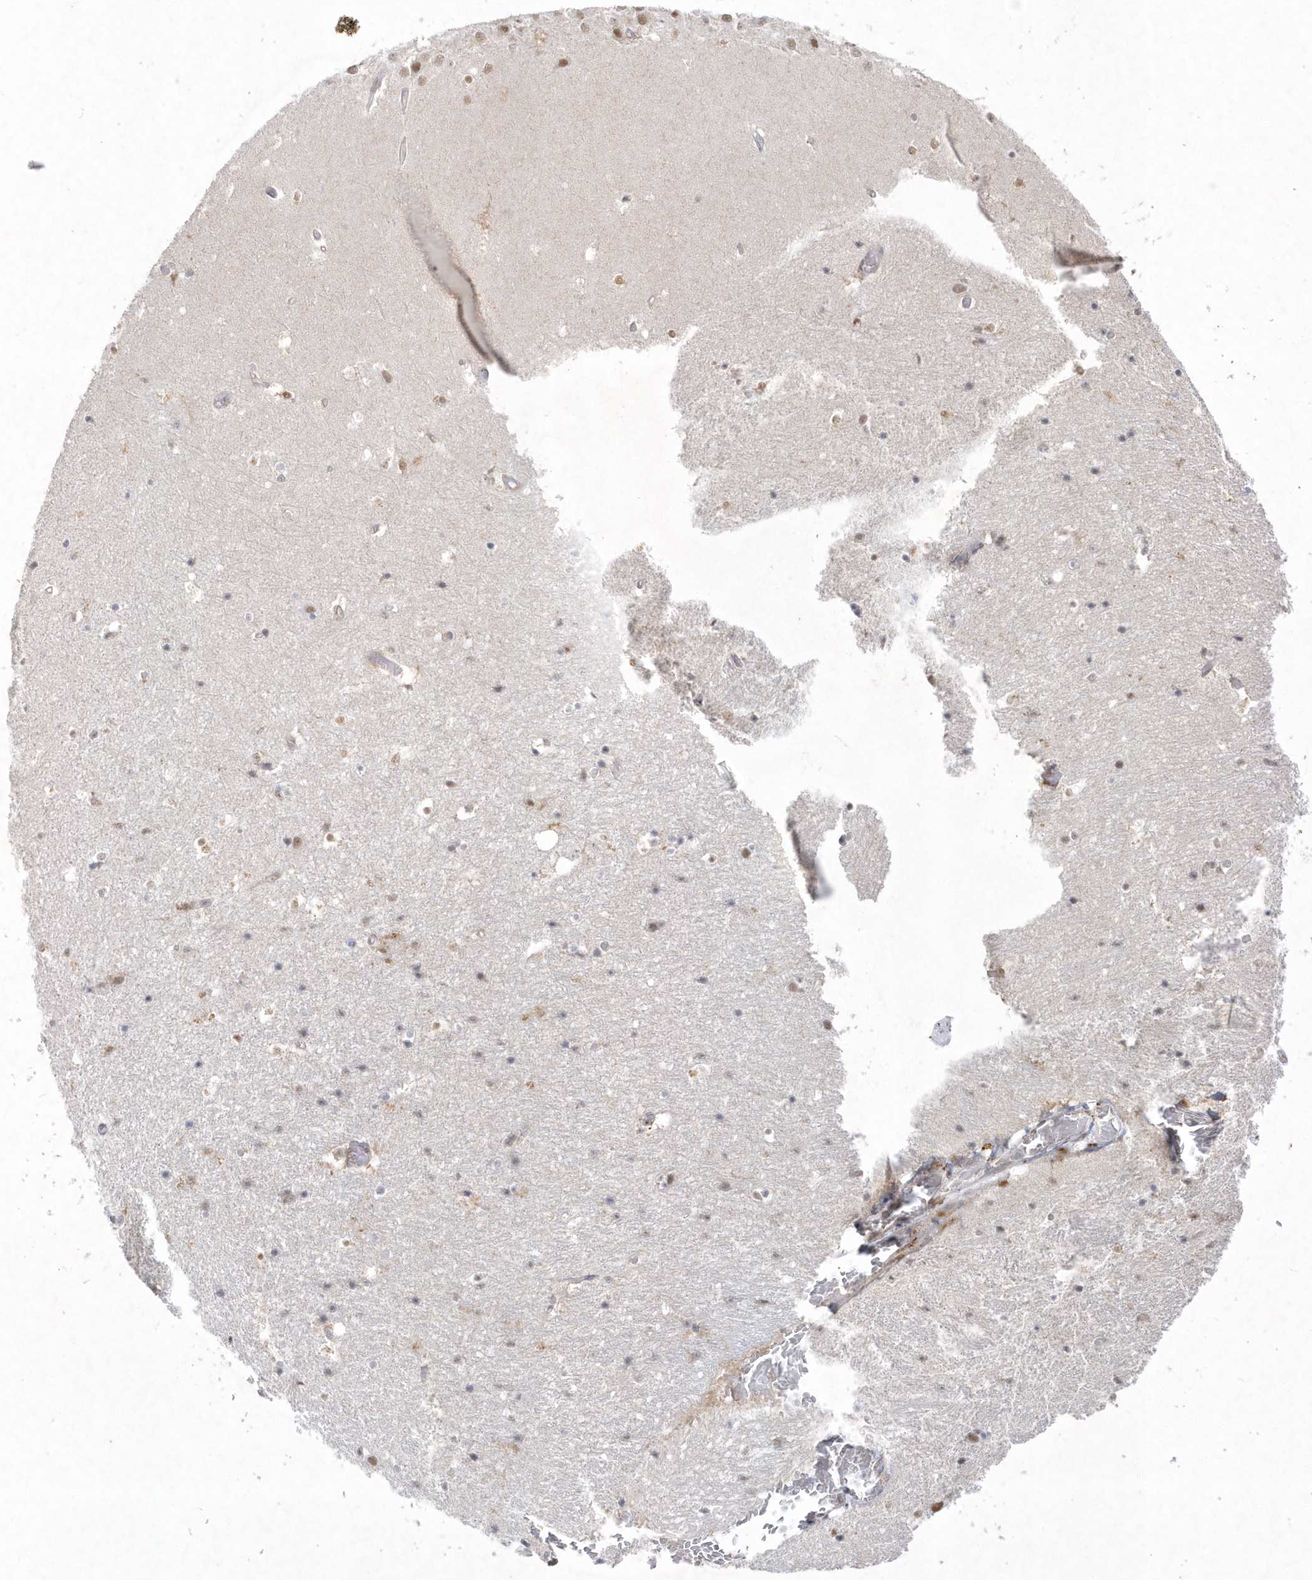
{"staining": {"intensity": "moderate", "quantity": "<25%", "location": "nuclear"}, "tissue": "hippocampus", "cell_type": "Glial cells", "image_type": "normal", "snomed": [{"axis": "morphology", "description": "Normal tissue, NOS"}, {"axis": "topography", "description": "Hippocampus"}], "caption": "Moderate nuclear expression is seen in about <25% of glial cells in benign hippocampus.", "gene": "CPSF3", "patient": {"sex": "female", "age": 52}}